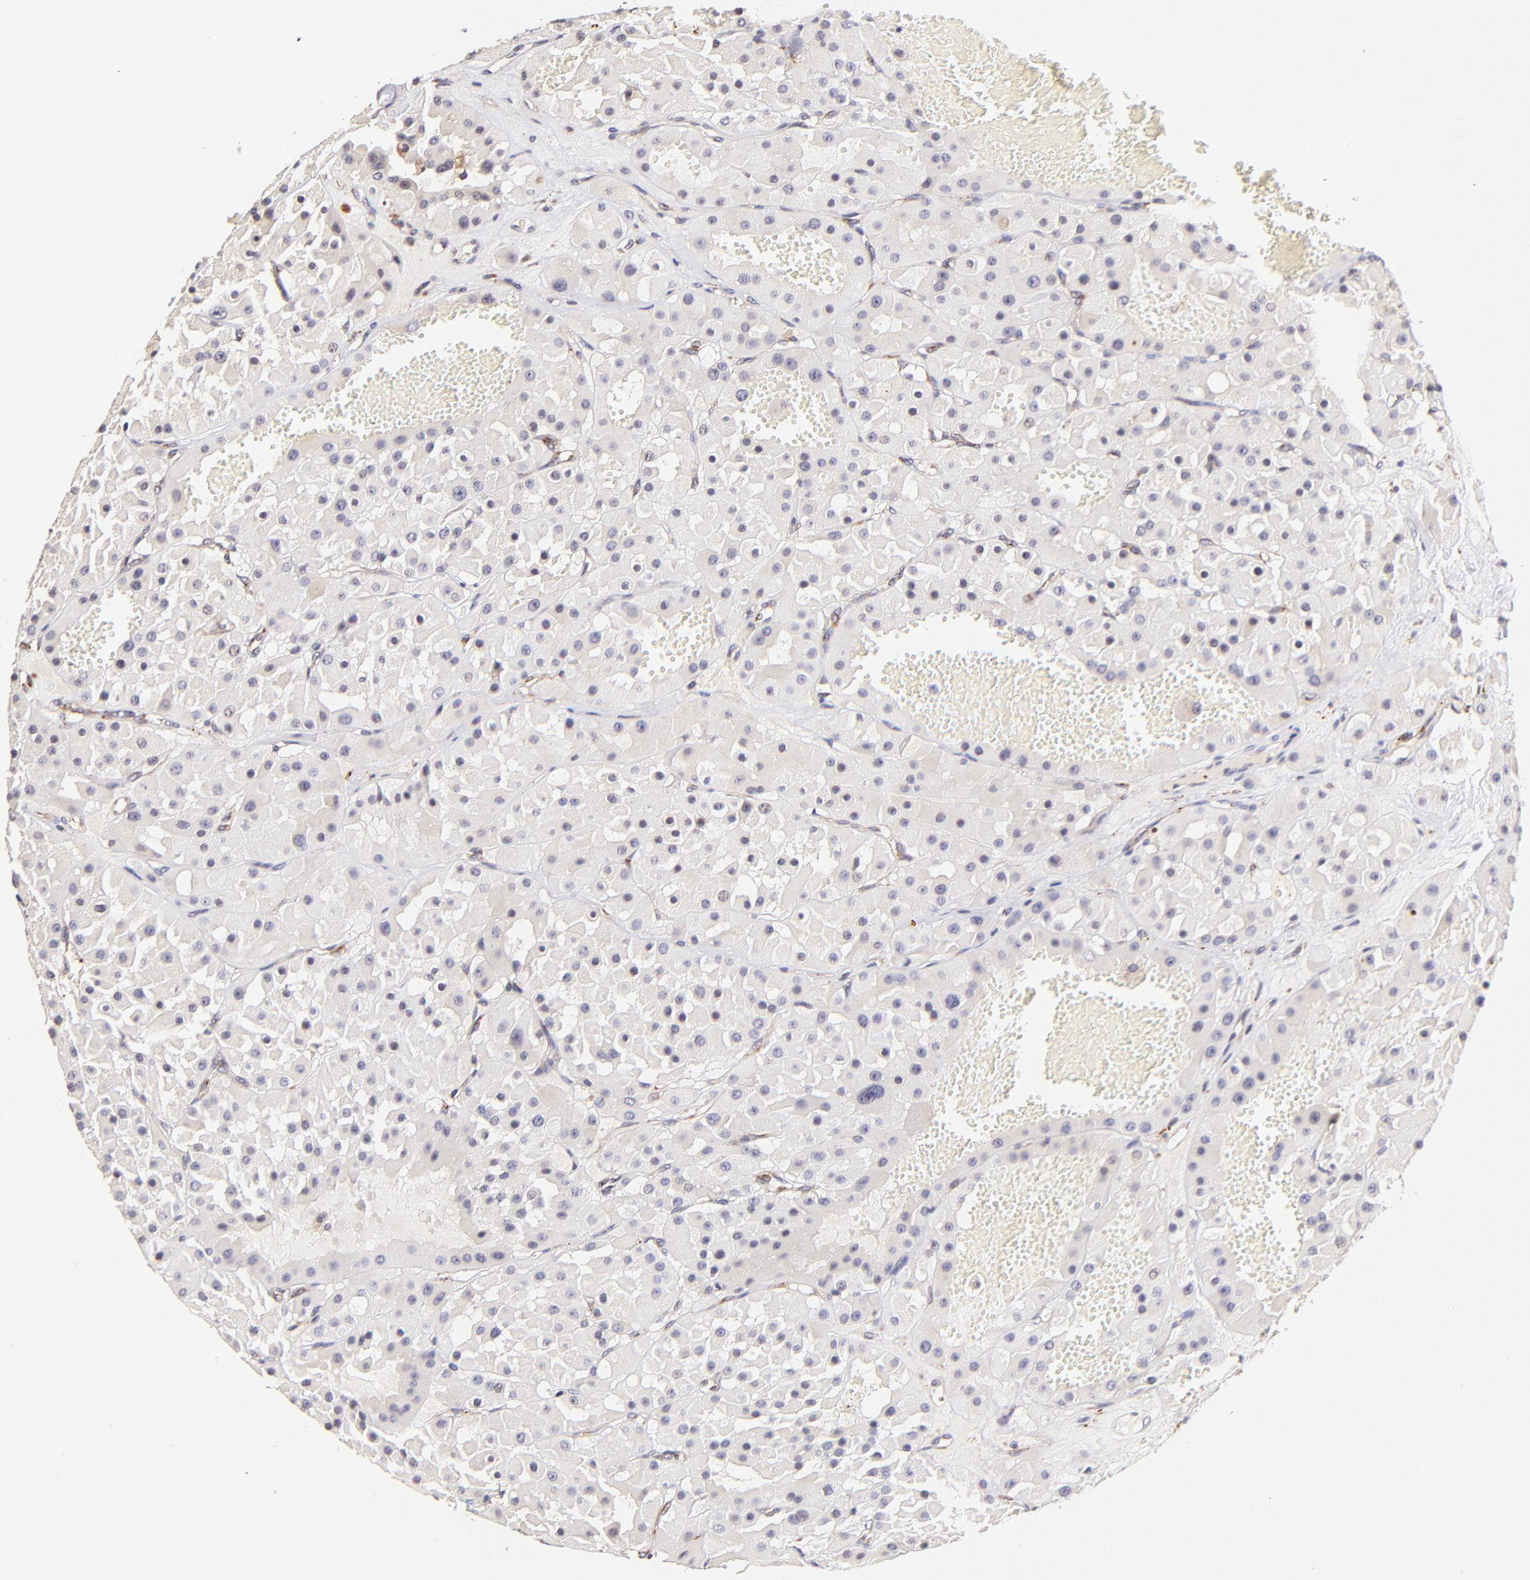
{"staining": {"intensity": "negative", "quantity": "none", "location": "none"}, "tissue": "renal cancer", "cell_type": "Tumor cells", "image_type": "cancer", "snomed": [{"axis": "morphology", "description": "Adenocarcinoma, uncertain malignant potential"}, {"axis": "topography", "description": "Kidney"}], "caption": "The IHC photomicrograph has no significant staining in tumor cells of renal cancer tissue. Nuclei are stained in blue.", "gene": "SPARC", "patient": {"sex": "male", "age": 63}}